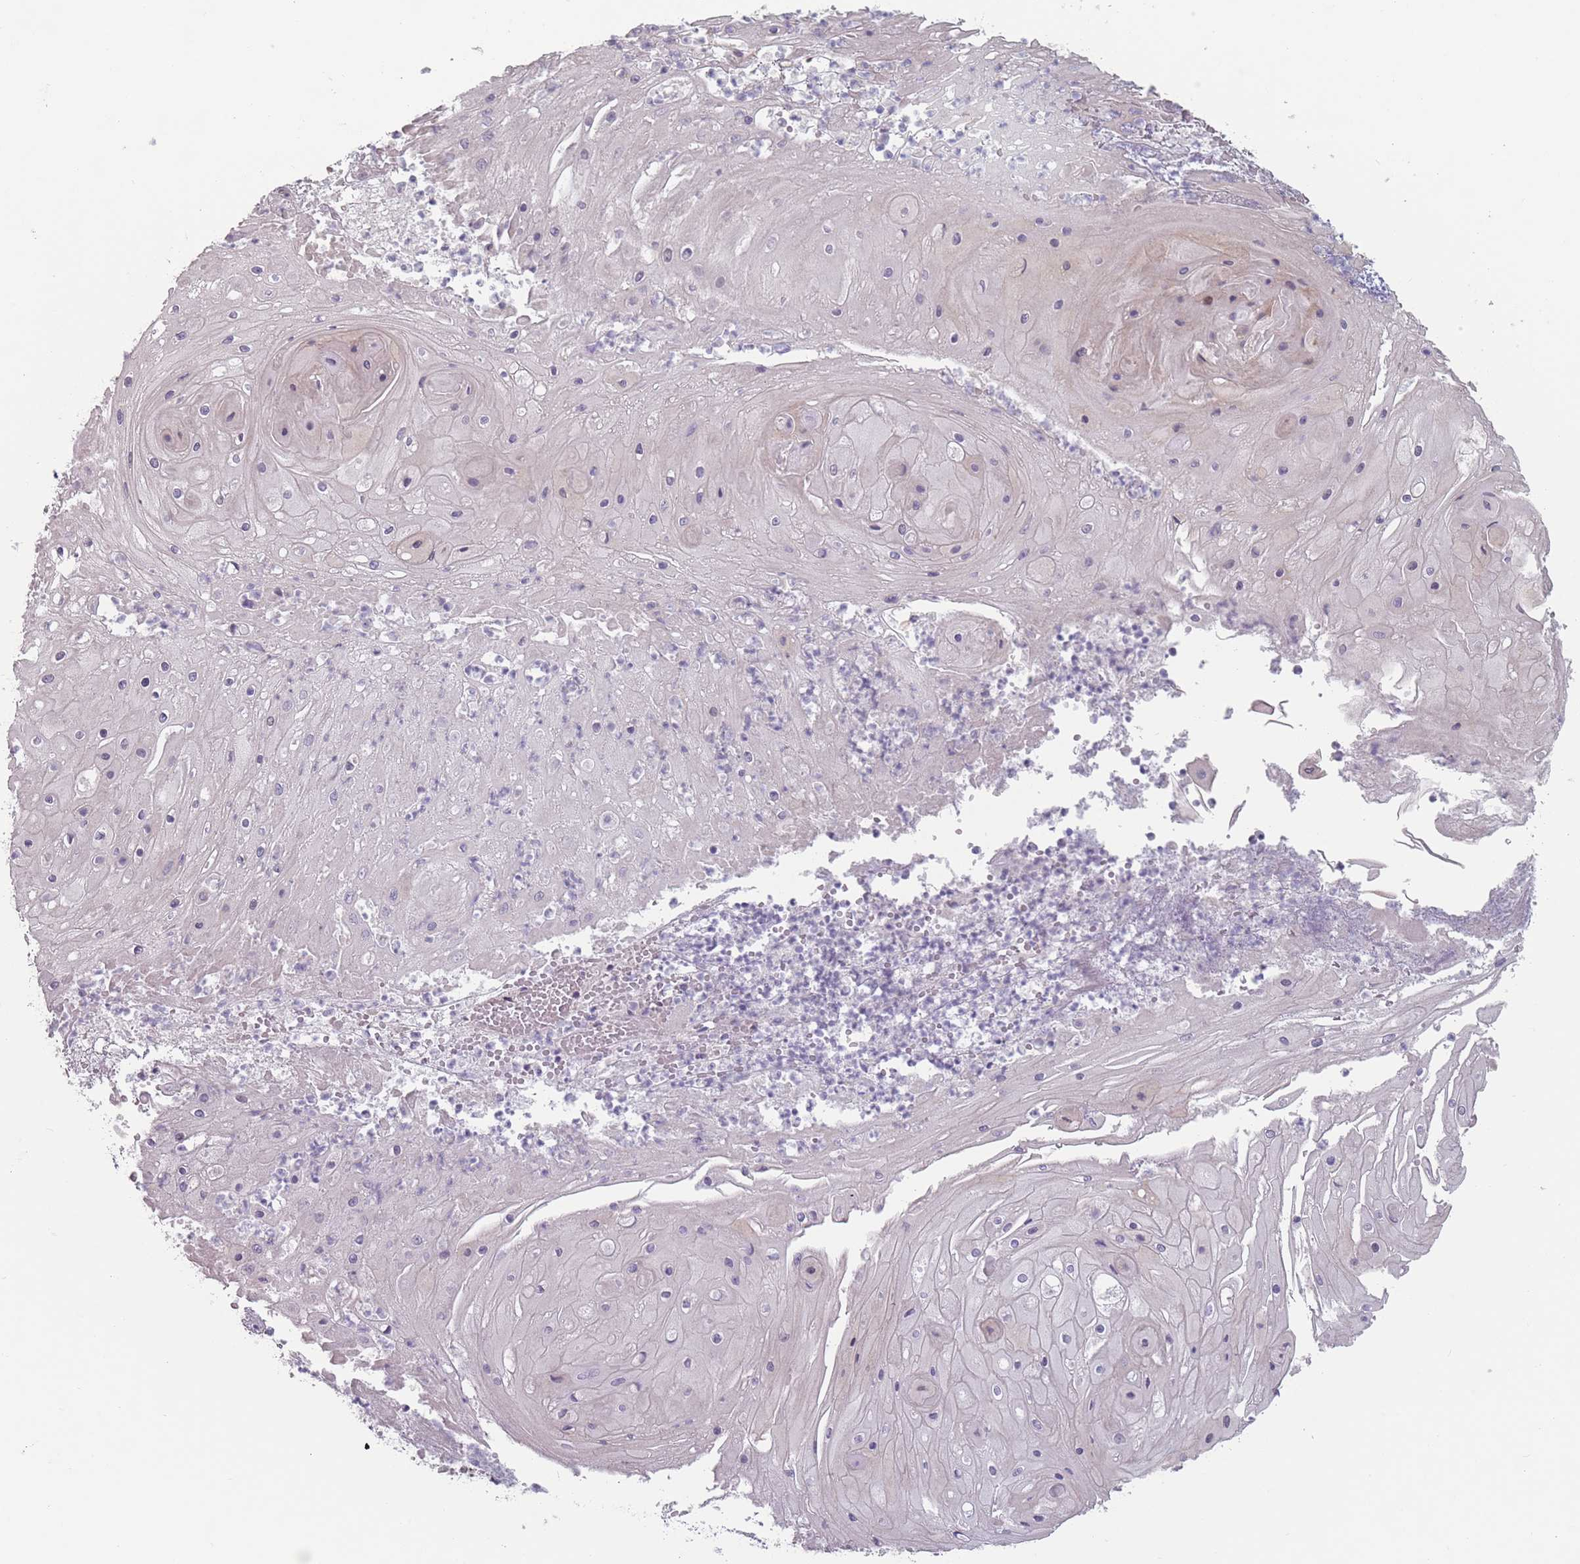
{"staining": {"intensity": "weak", "quantity": "25%-75%", "location": "nuclear"}, "tissue": "skin cancer", "cell_type": "Tumor cells", "image_type": "cancer", "snomed": [{"axis": "morphology", "description": "Squamous cell carcinoma, NOS"}, {"axis": "topography", "description": "Skin"}], "caption": "Weak nuclear positivity for a protein is seen in approximately 25%-75% of tumor cells of squamous cell carcinoma (skin) using immunohistochemistry (IHC).", "gene": "SH3BGRL2", "patient": {"sex": "male", "age": 70}}